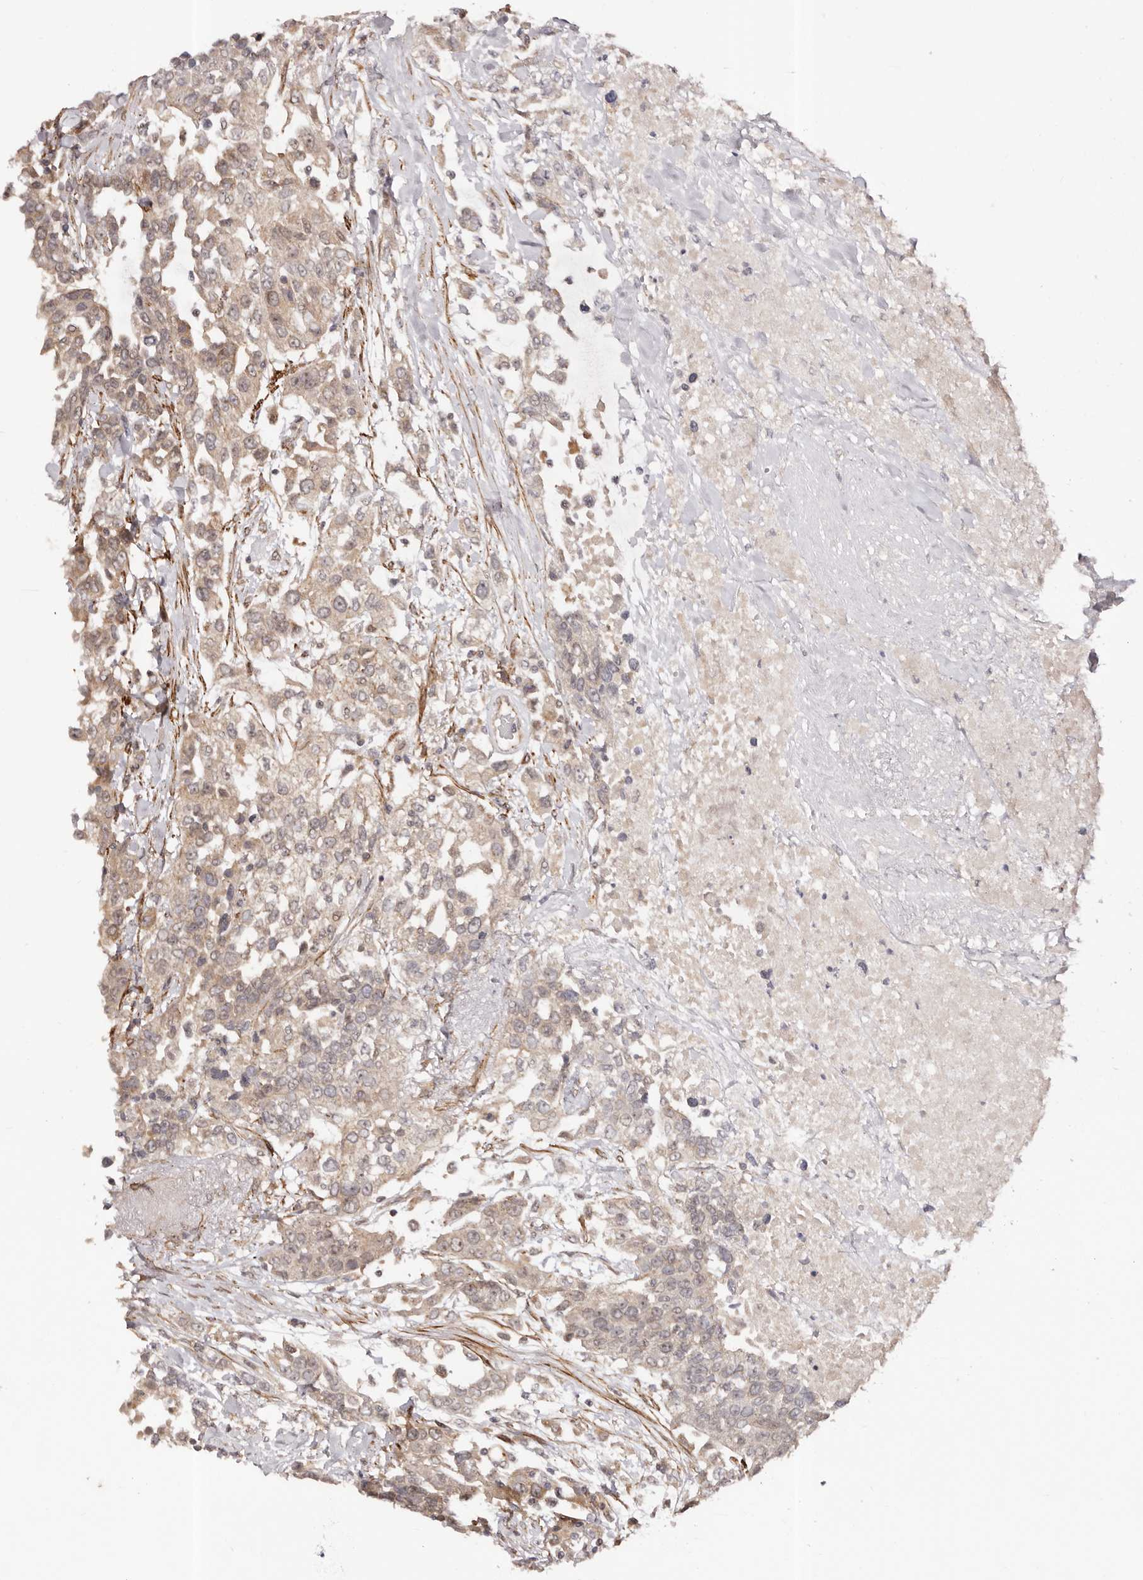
{"staining": {"intensity": "weak", "quantity": ">75%", "location": "cytoplasmic/membranous"}, "tissue": "urothelial cancer", "cell_type": "Tumor cells", "image_type": "cancer", "snomed": [{"axis": "morphology", "description": "Urothelial carcinoma, High grade"}, {"axis": "topography", "description": "Urinary bladder"}], "caption": "Approximately >75% of tumor cells in urothelial cancer exhibit weak cytoplasmic/membranous protein expression as visualized by brown immunohistochemical staining.", "gene": "MICAL2", "patient": {"sex": "female", "age": 80}}